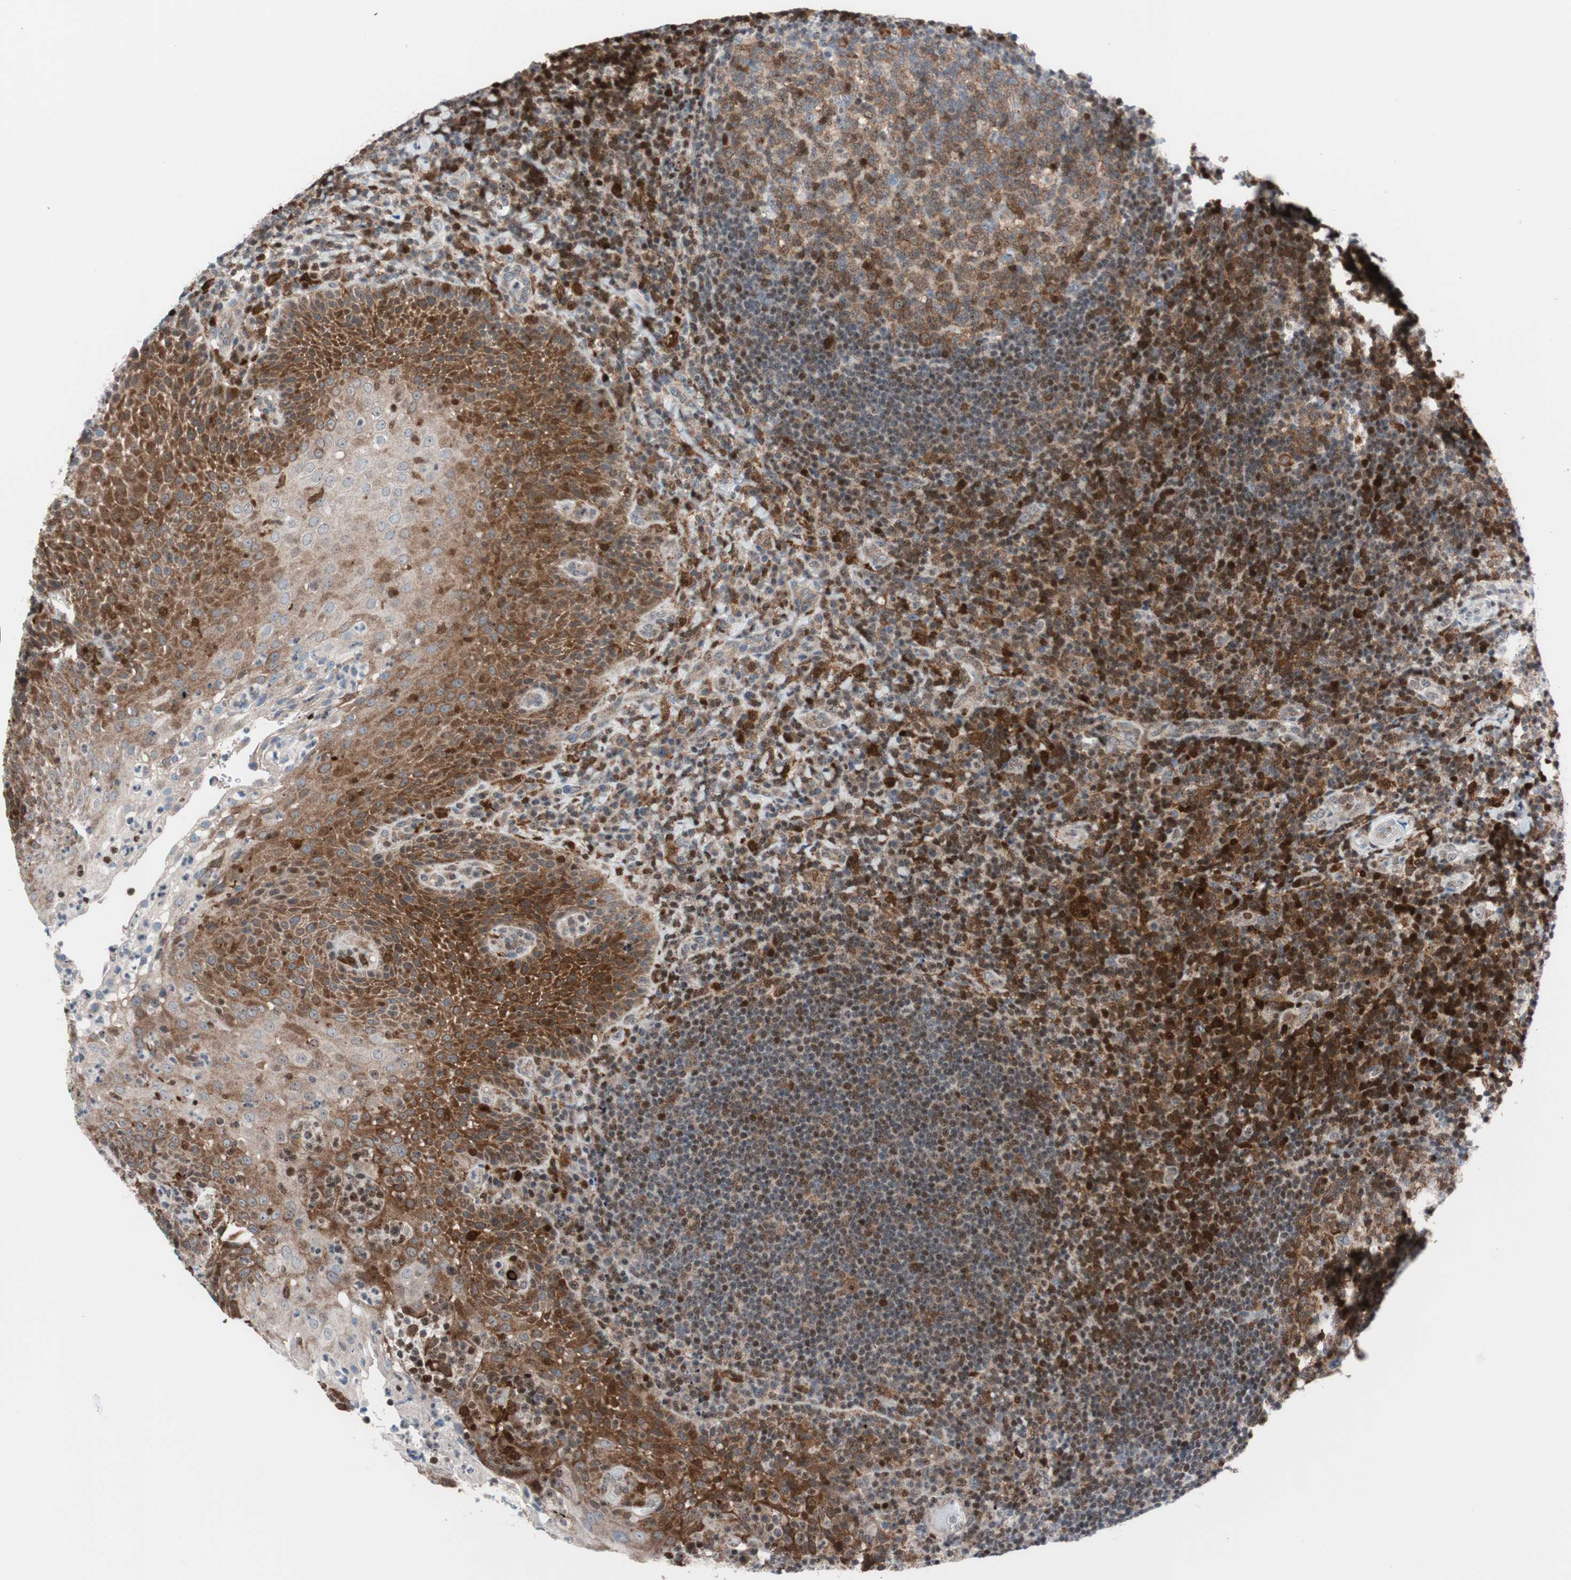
{"staining": {"intensity": "strong", "quantity": "25%-75%", "location": "nuclear"}, "tissue": "lymphoma", "cell_type": "Tumor cells", "image_type": "cancer", "snomed": [{"axis": "morphology", "description": "Malignant lymphoma, non-Hodgkin's type, High grade"}, {"axis": "topography", "description": "Tonsil"}], "caption": "Immunohistochemistry (IHC) (DAB) staining of lymphoma displays strong nuclear protein positivity in about 25%-75% of tumor cells.", "gene": "RGS10", "patient": {"sex": "female", "age": 36}}